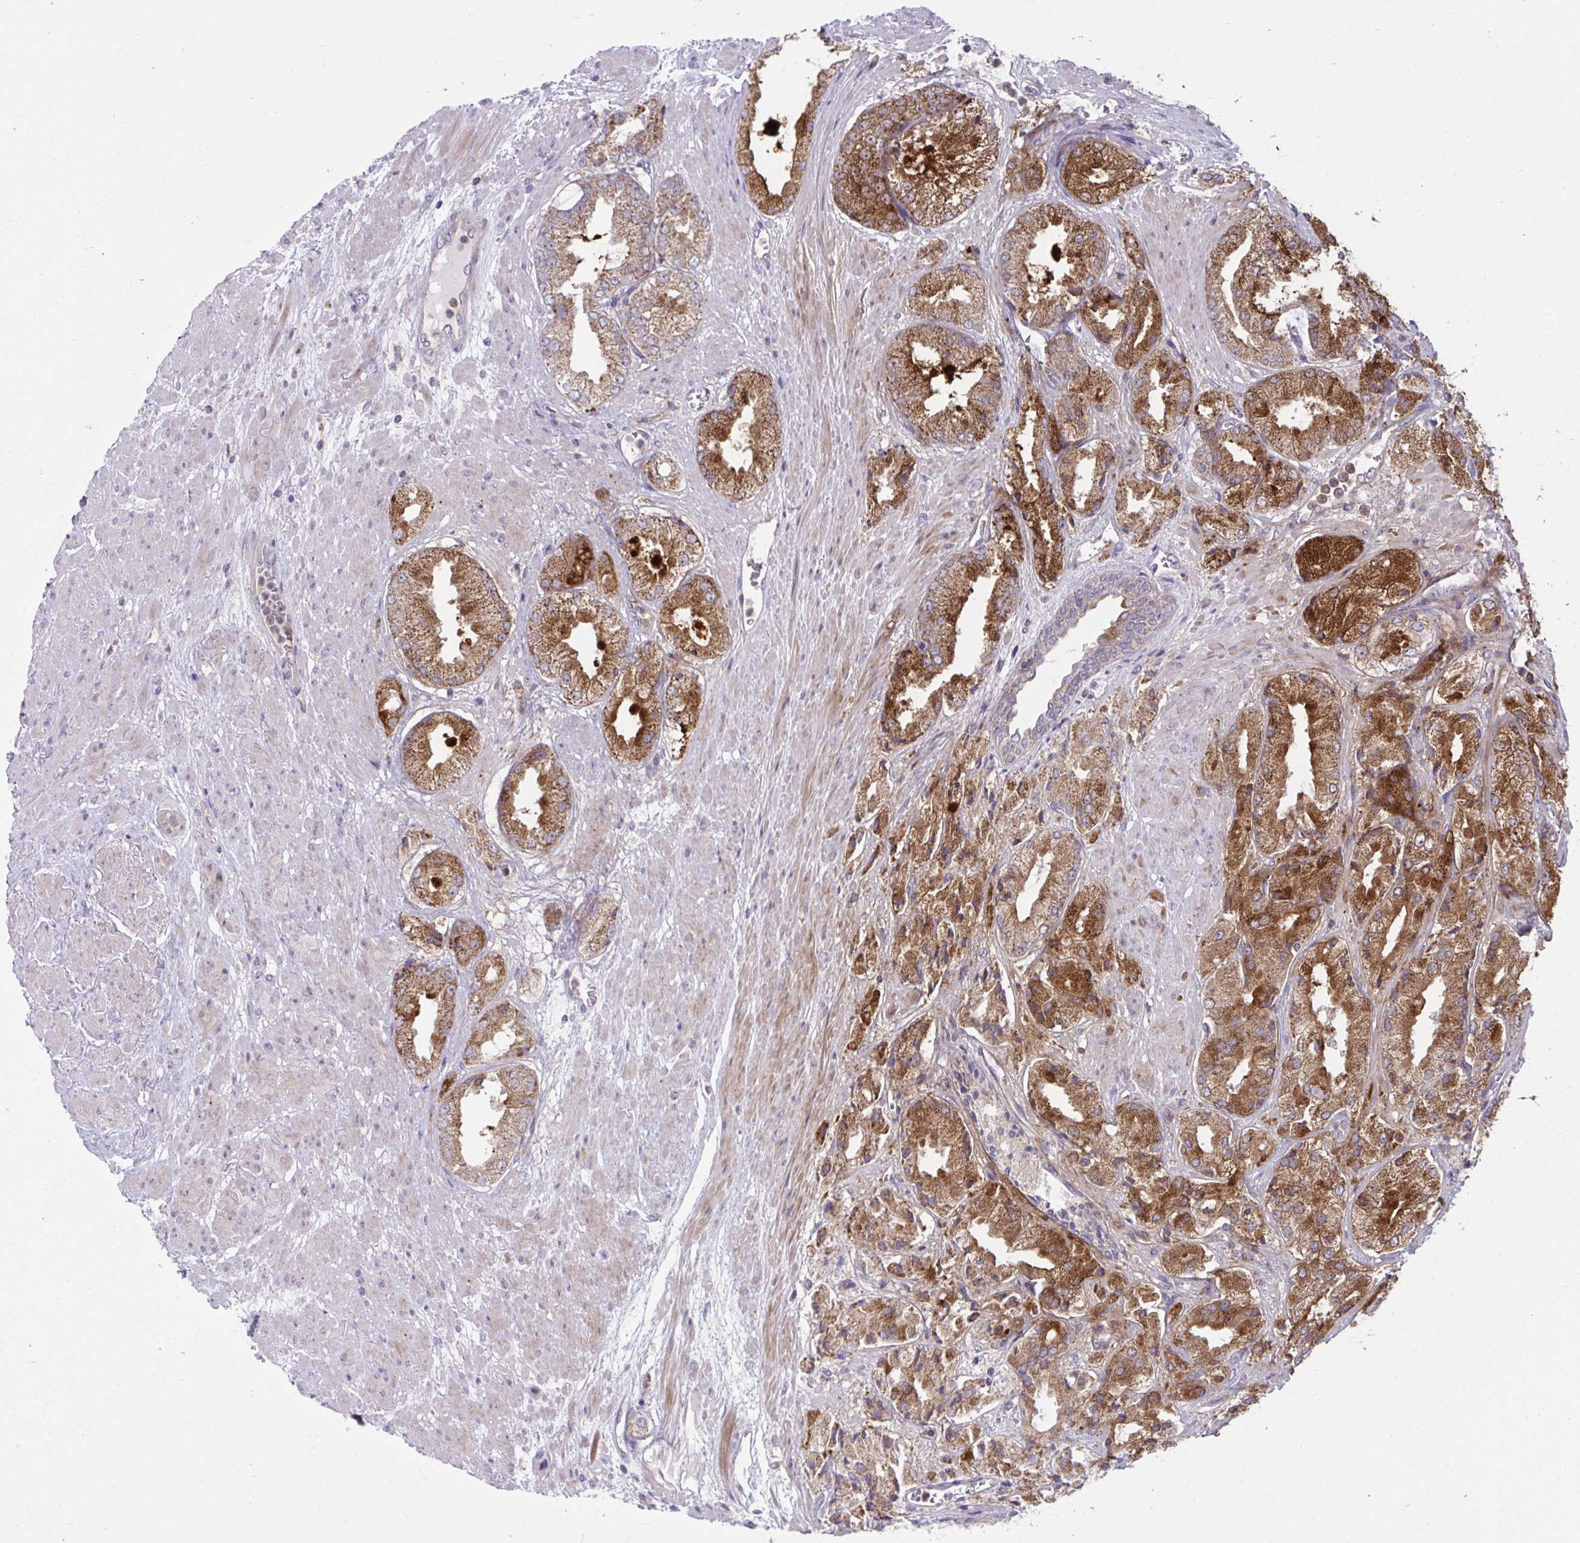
{"staining": {"intensity": "strong", "quantity": ">75%", "location": "cytoplasmic/membranous"}, "tissue": "prostate cancer", "cell_type": "Tumor cells", "image_type": "cancer", "snomed": [{"axis": "morphology", "description": "Adenocarcinoma, High grade"}, {"axis": "topography", "description": "Prostate"}], "caption": "The histopathology image shows immunohistochemical staining of prostate cancer (high-grade adenocarcinoma). There is strong cytoplasmic/membranous expression is present in about >75% of tumor cells. The protein is shown in brown color, while the nuclei are stained blue.", "gene": "C16orf54", "patient": {"sex": "male", "age": 68}}